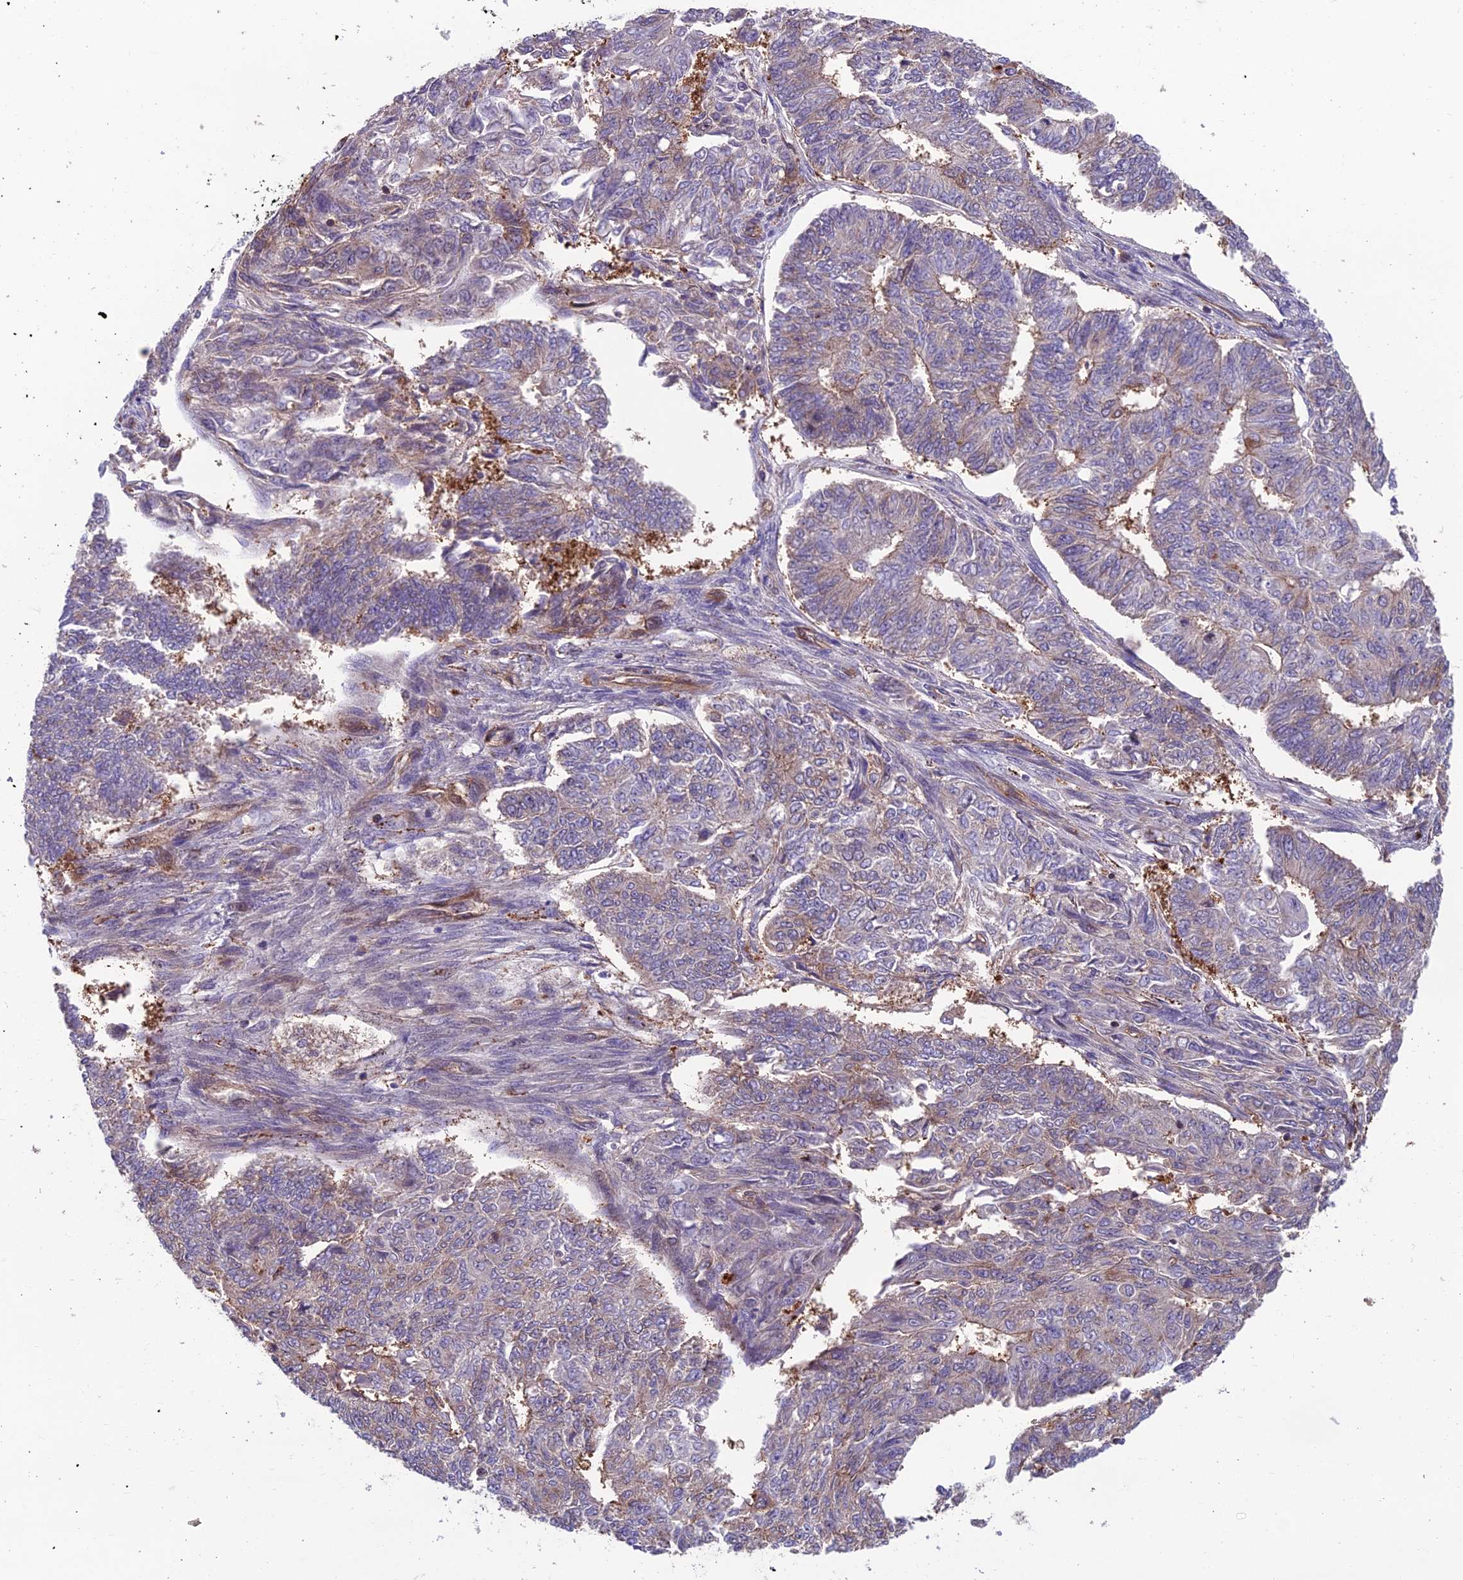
{"staining": {"intensity": "negative", "quantity": "none", "location": "none"}, "tissue": "endometrial cancer", "cell_type": "Tumor cells", "image_type": "cancer", "snomed": [{"axis": "morphology", "description": "Adenocarcinoma, NOS"}, {"axis": "topography", "description": "Endometrium"}], "caption": "Protein analysis of adenocarcinoma (endometrial) reveals no significant expression in tumor cells.", "gene": "RTN4RL1", "patient": {"sex": "female", "age": 32}}